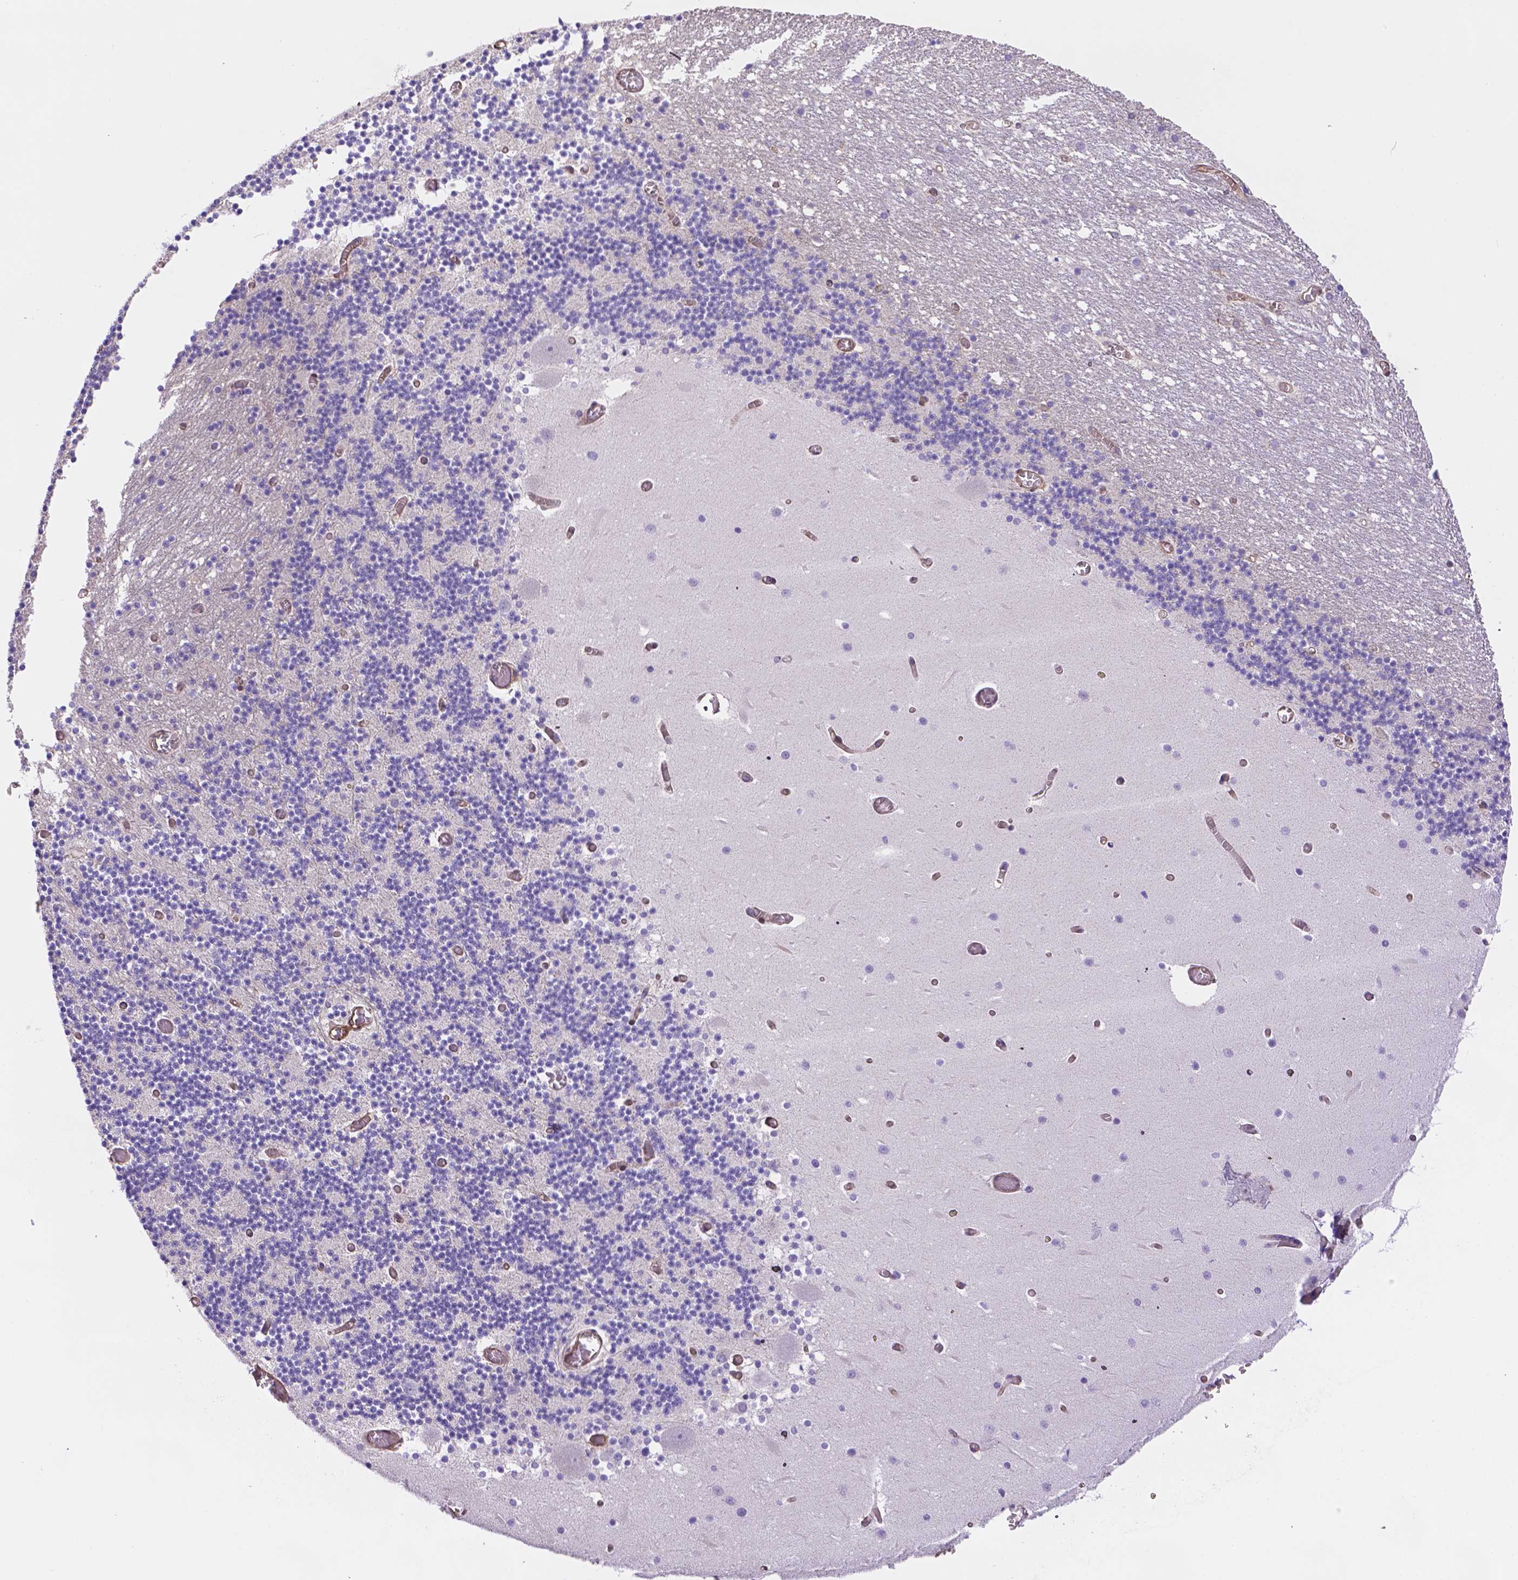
{"staining": {"intensity": "negative", "quantity": "none", "location": "none"}, "tissue": "cerebellum", "cell_type": "Cells in granular layer", "image_type": "normal", "snomed": [{"axis": "morphology", "description": "Normal tissue, NOS"}, {"axis": "topography", "description": "Cerebellum"}], "caption": "High power microscopy photomicrograph of an immunohistochemistry (IHC) micrograph of benign cerebellum, revealing no significant expression in cells in granular layer. (Brightfield microscopy of DAB immunohistochemistry (IHC) at high magnification).", "gene": "YAP1", "patient": {"sex": "female", "age": 28}}